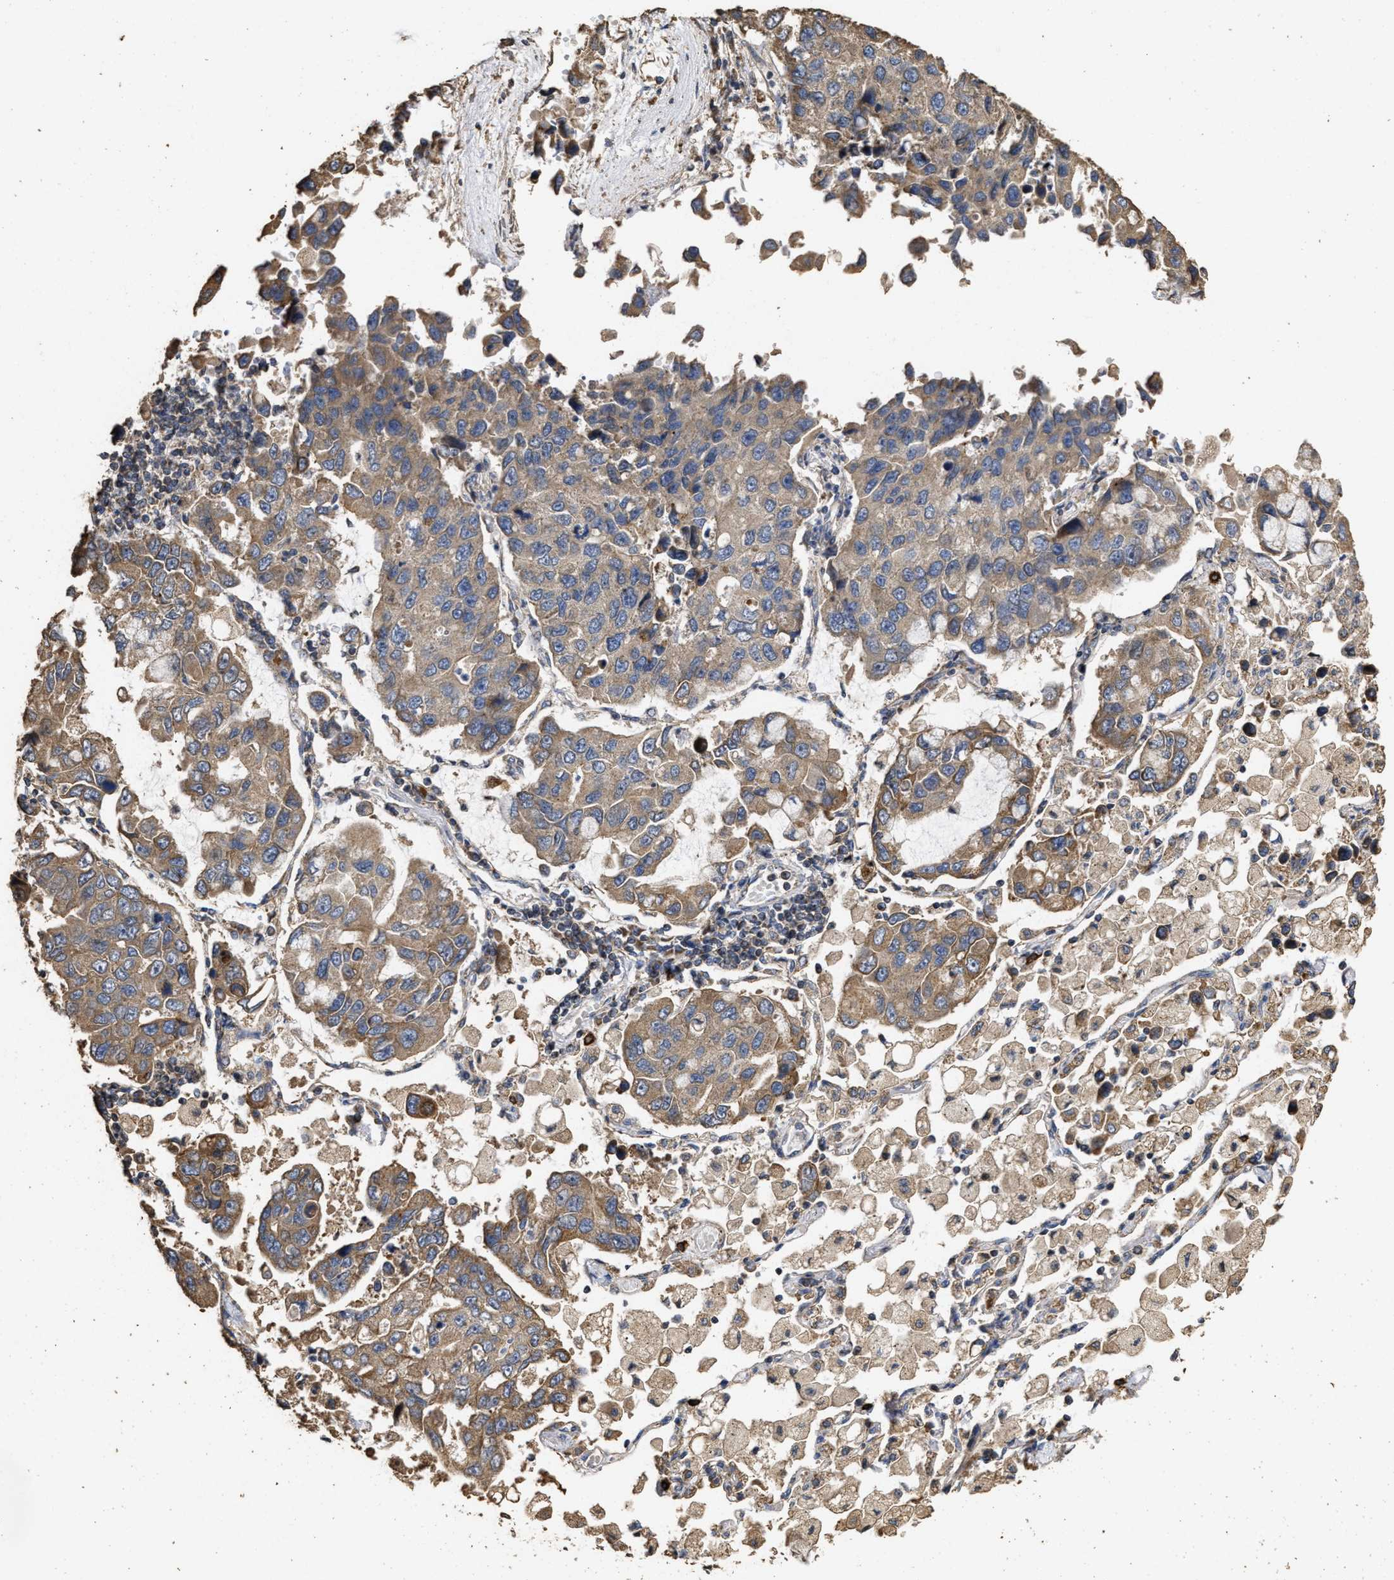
{"staining": {"intensity": "moderate", "quantity": ">75%", "location": "cytoplasmic/membranous"}, "tissue": "lung cancer", "cell_type": "Tumor cells", "image_type": "cancer", "snomed": [{"axis": "morphology", "description": "Adenocarcinoma, NOS"}, {"axis": "topography", "description": "Lung"}], "caption": "Lung cancer tissue demonstrates moderate cytoplasmic/membranous staining in approximately >75% of tumor cells, visualized by immunohistochemistry. The staining was performed using DAB (3,3'-diaminobenzidine) to visualize the protein expression in brown, while the nuclei were stained in blue with hematoxylin (Magnification: 20x).", "gene": "NAV1", "patient": {"sex": "male", "age": 64}}